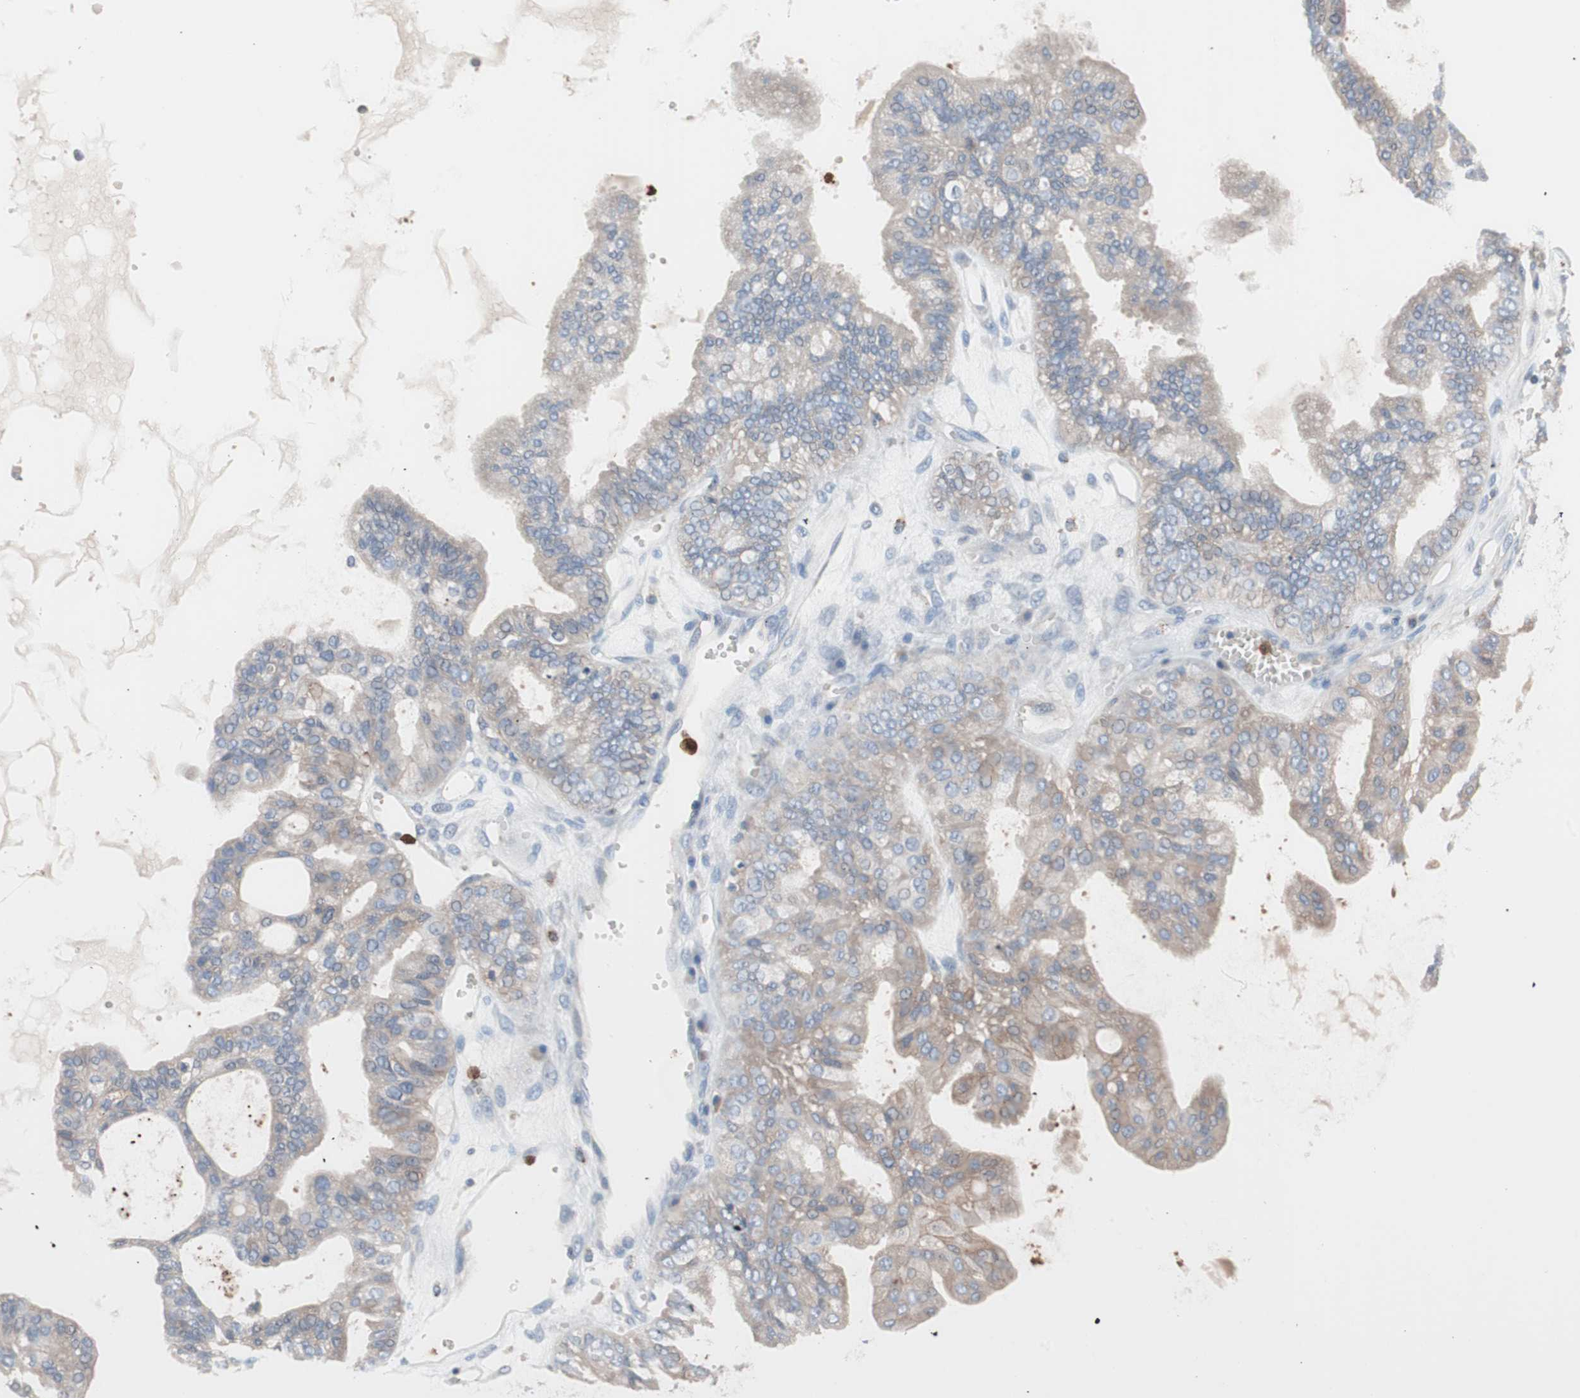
{"staining": {"intensity": "weak", "quantity": "25%-75%", "location": "cytoplasmic/membranous"}, "tissue": "ovarian cancer", "cell_type": "Tumor cells", "image_type": "cancer", "snomed": [{"axis": "morphology", "description": "Carcinoma, NOS"}, {"axis": "morphology", "description": "Carcinoma, endometroid"}, {"axis": "topography", "description": "Ovary"}], "caption": "Immunohistochemical staining of human ovarian cancer reveals weak cytoplasmic/membranous protein staining in about 25%-75% of tumor cells.", "gene": "CLEC4D", "patient": {"sex": "female", "age": 50}}